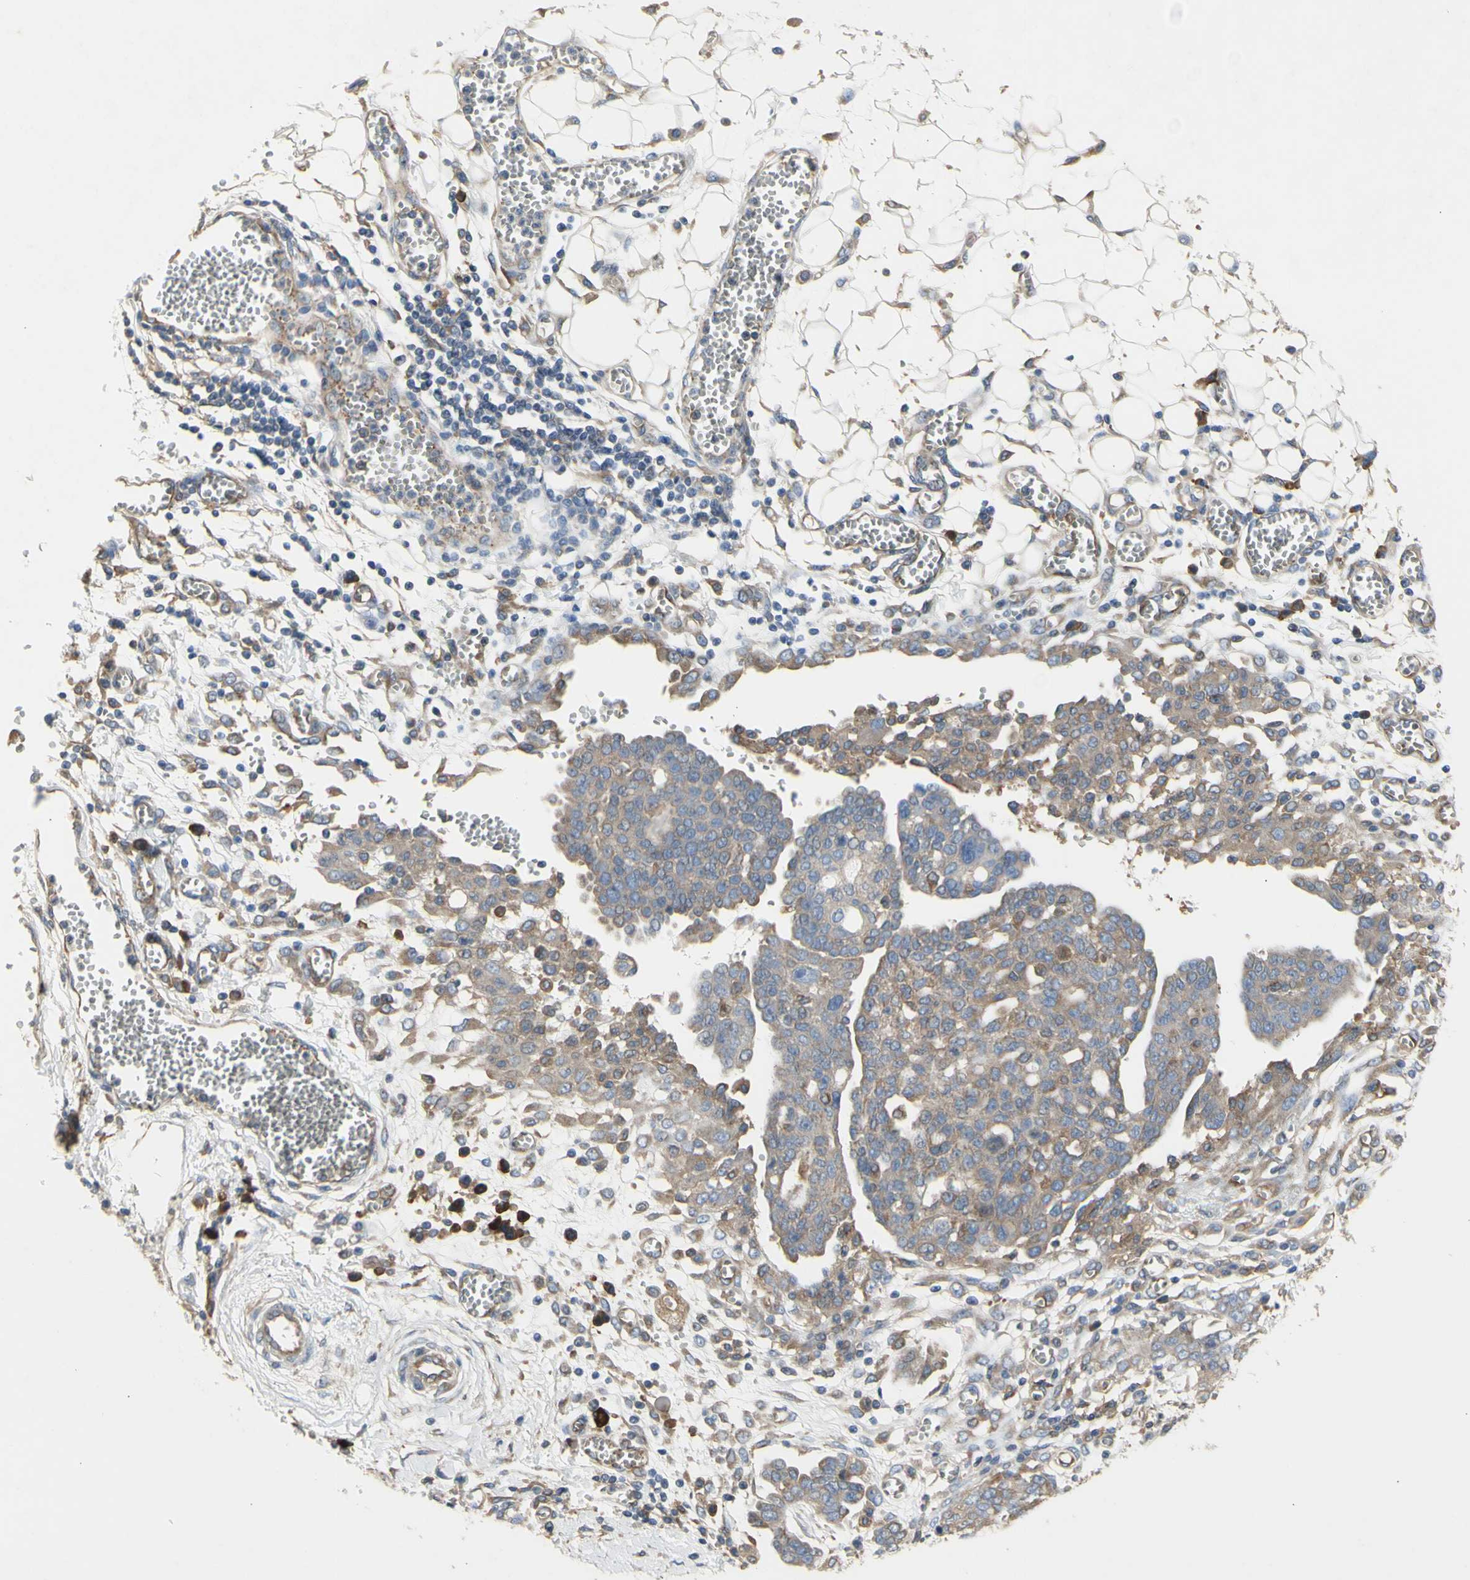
{"staining": {"intensity": "weak", "quantity": ">75%", "location": "cytoplasmic/membranous"}, "tissue": "ovarian cancer", "cell_type": "Tumor cells", "image_type": "cancer", "snomed": [{"axis": "morphology", "description": "Cystadenocarcinoma, serous, NOS"}, {"axis": "topography", "description": "Soft tissue"}, {"axis": "topography", "description": "Ovary"}], "caption": "Immunohistochemical staining of serous cystadenocarcinoma (ovarian) shows low levels of weak cytoplasmic/membranous expression in about >75% of tumor cells.", "gene": "KLC1", "patient": {"sex": "female", "age": 57}}